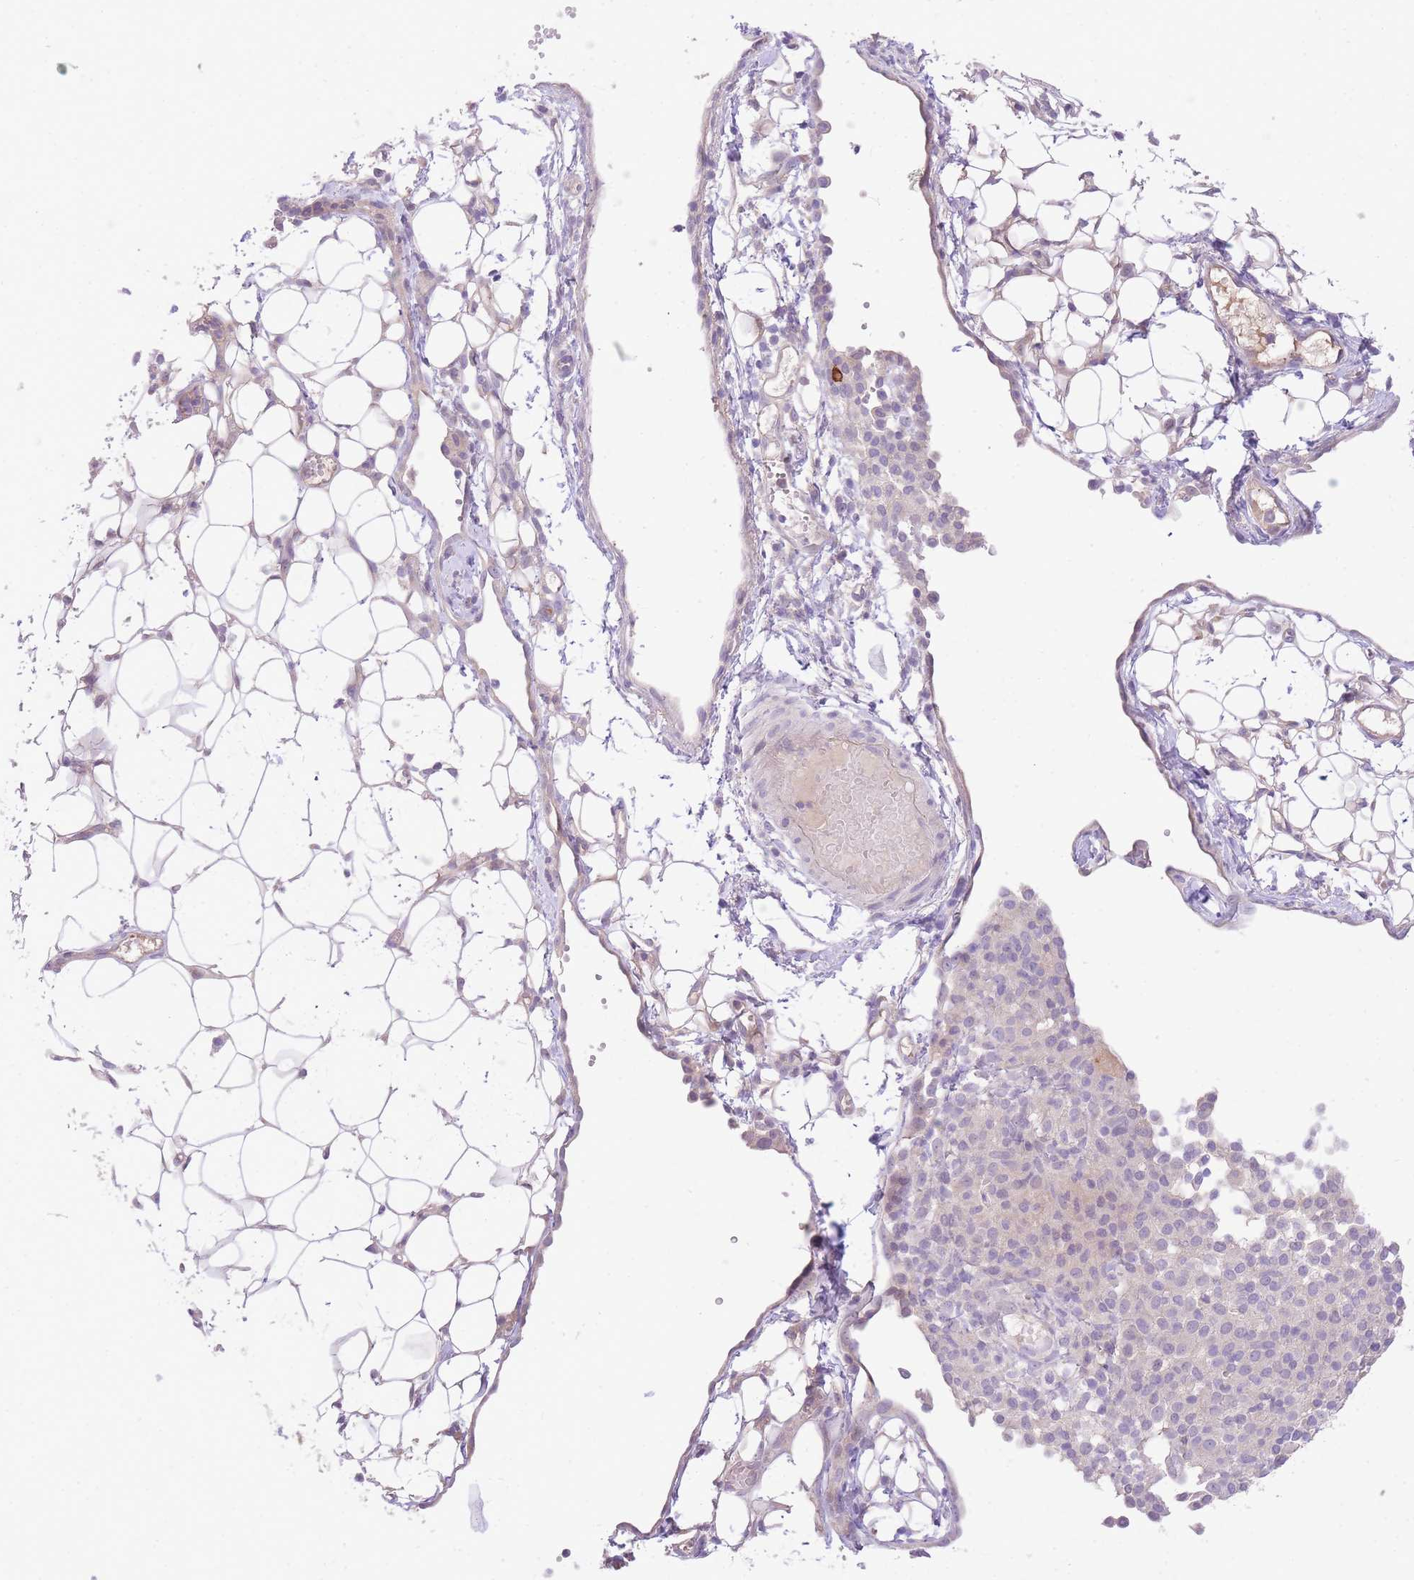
{"staining": {"intensity": "negative", "quantity": "none", "location": "none"}, "tissue": "ovarian cancer", "cell_type": "Tumor cells", "image_type": "cancer", "snomed": [{"axis": "morphology", "description": "Carcinoma, endometroid"}, {"axis": "topography", "description": "Ovary"}], "caption": "This is an immunohistochemistry (IHC) image of human ovarian endometroid carcinoma. There is no expression in tumor cells.", "gene": "LIPH", "patient": {"sex": "female", "age": 42}}